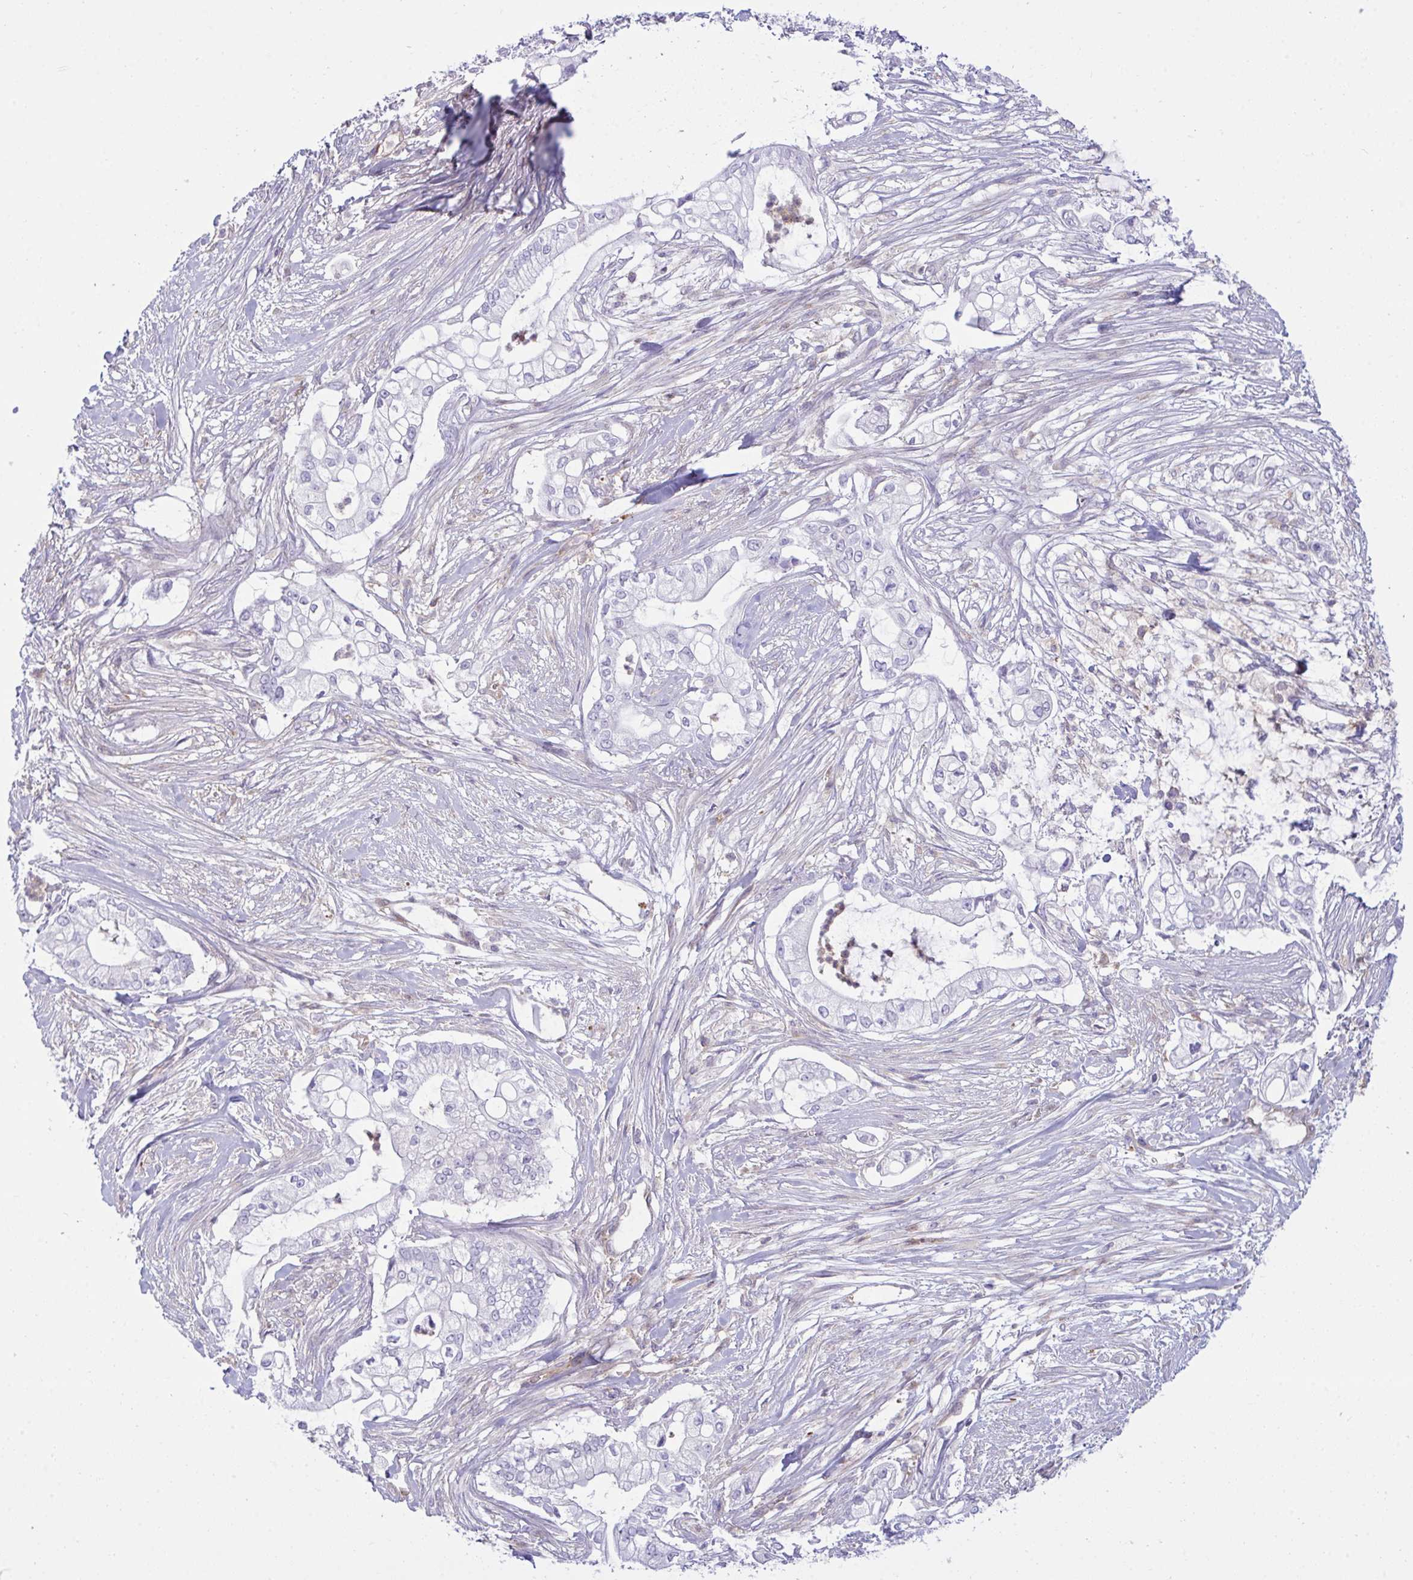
{"staining": {"intensity": "negative", "quantity": "none", "location": "none"}, "tissue": "pancreatic cancer", "cell_type": "Tumor cells", "image_type": "cancer", "snomed": [{"axis": "morphology", "description": "Adenocarcinoma, NOS"}, {"axis": "topography", "description": "Pancreas"}], "caption": "Tumor cells are negative for protein expression in human pancreatic cancer (adenocarcinoma).", "gene": "TSC22D3", "patient": {"sex": "female", "age": 69}}